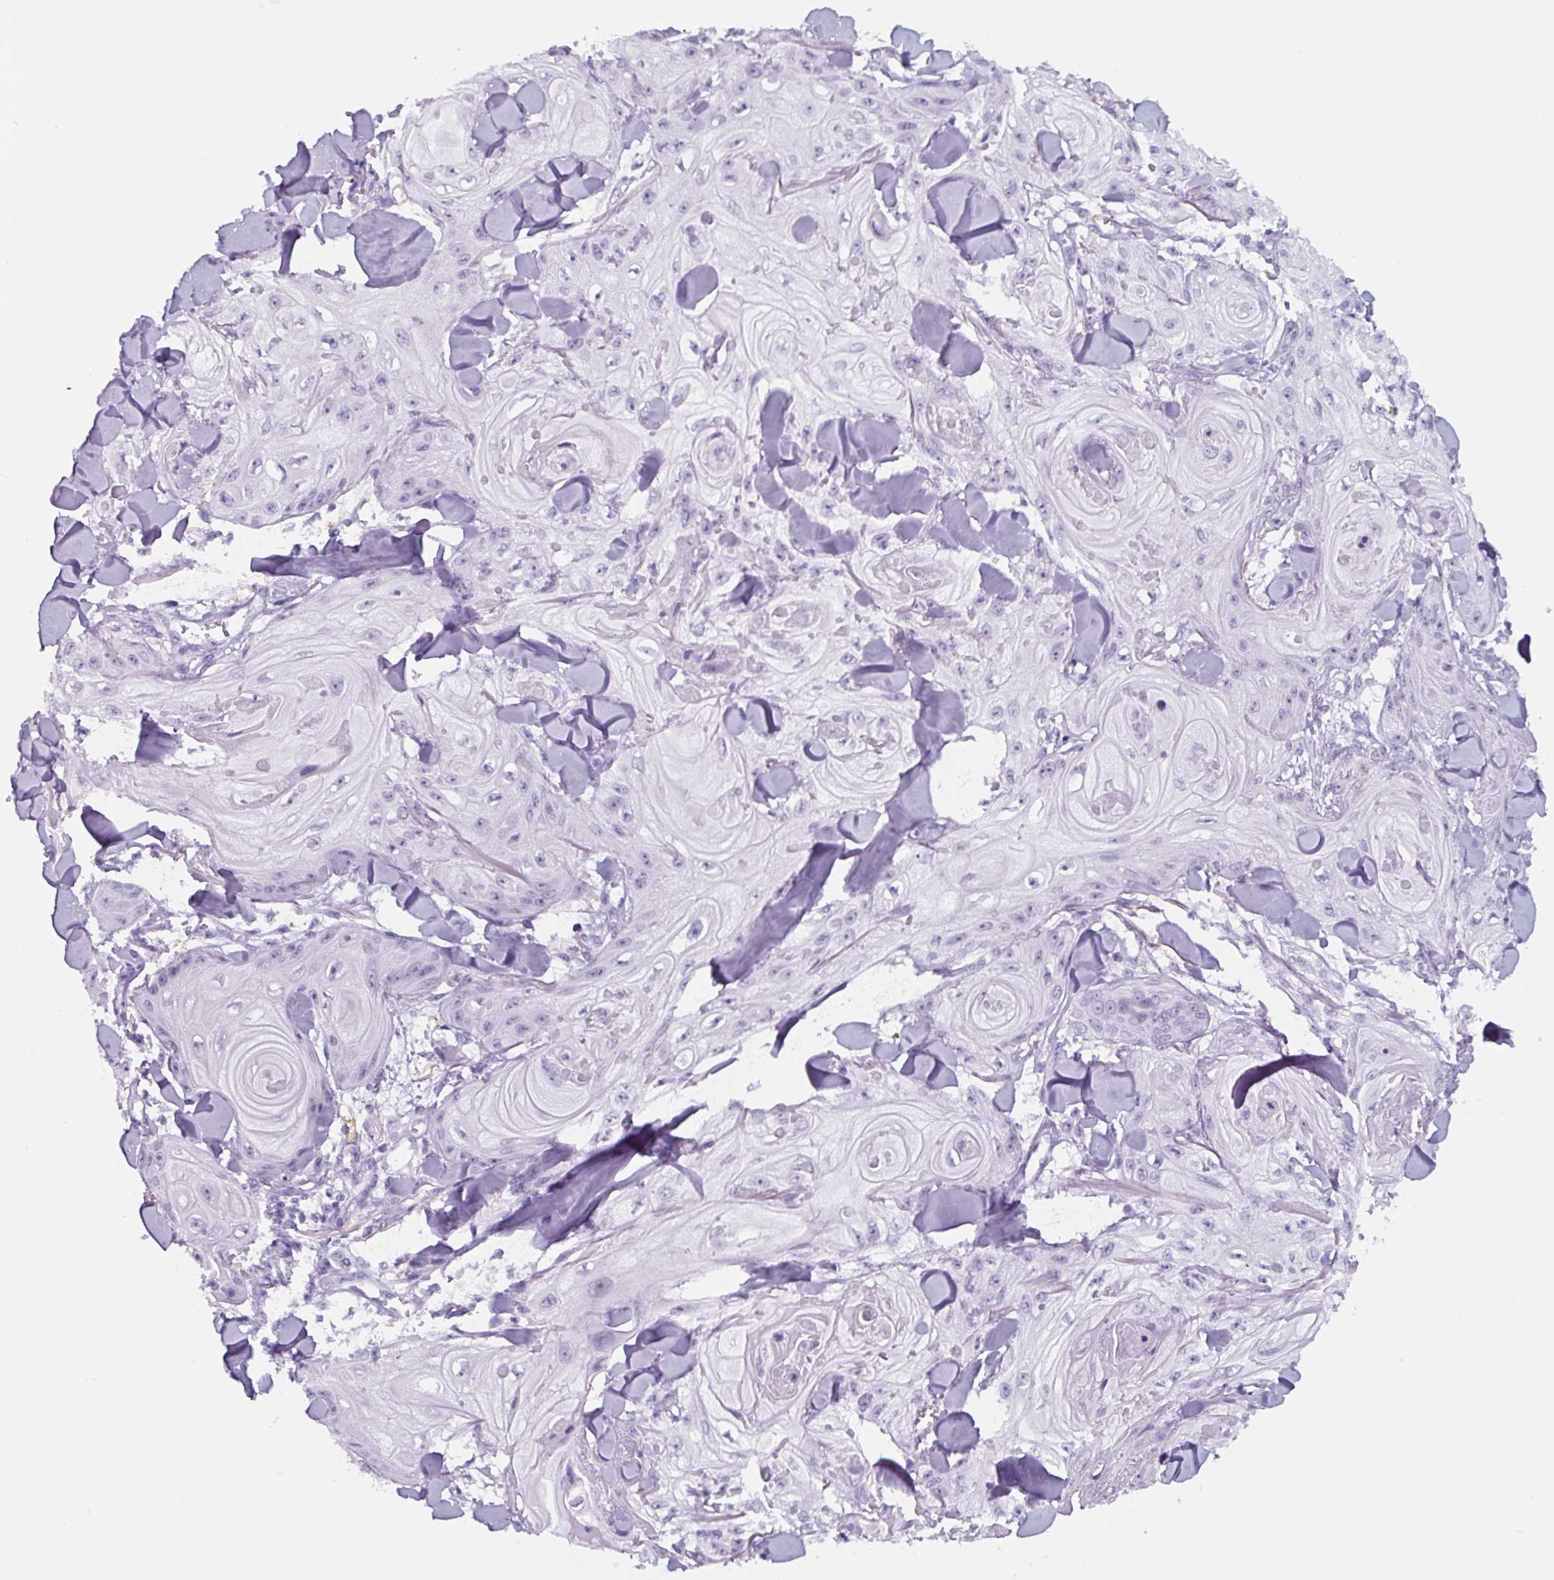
{"staining": {"intensity": "negative", "quantity": "none", "location": "none"}, "tissue": "skin cancer", "cell_type": "Tumor cells", "image_type": "cancer", "snomed": [{"axis": "morphology", "description": "Squamous cell carcinoma, NOS"}, {"axis": "topography", "description": "Skin"}], "caption": "IHC micrograph of neoplastic tissue: human skin cancer stained with DAB (3,3'-diaminobenzidine) reveals no significant protein staining in tumor cells. (IHC, brightfield microscopy, high magnification).", "gene": "TNFRSF8", "patient": {"sex": "male", "age": 74}}